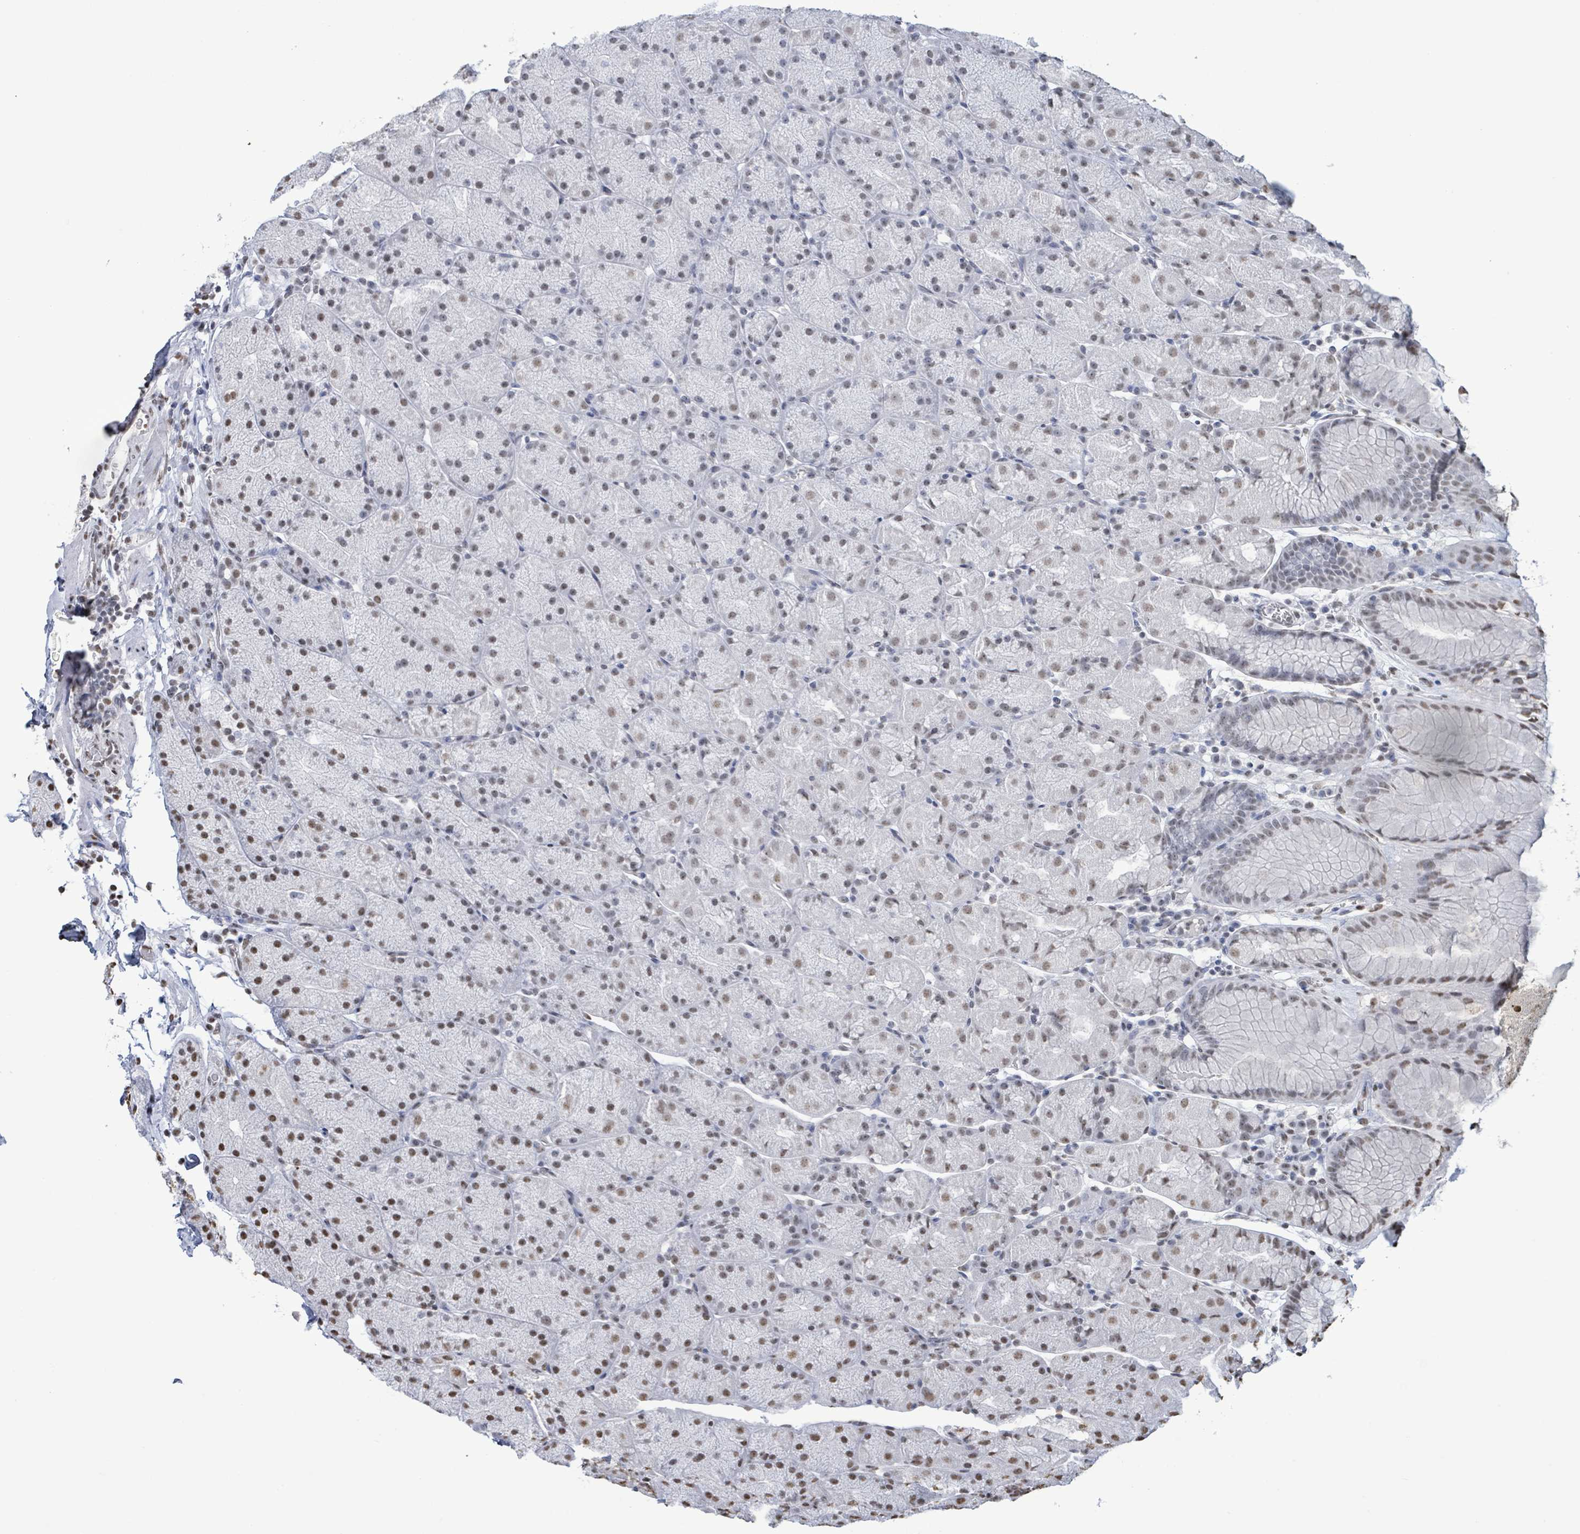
{"staining": {"intensity": "weak", "quantity": "25%-75%", "location": "nuclear"}, "tissue": "stomach", "cell_type": "Glandular cells", "image_type": "normal", "snomed": [{"axis": "morphology", "description": "Normal tissue, NOS"}, {"axis": "topography", "description": "Stomach, upper"}, {"axis": "topography", "description": "Stomach, lower"}], "caption": "High-magnification brightfield microscopy of normal stomach stained with DAB (brown) and counterstained with hematoxylin (blue). glandular cells exhibit weak nuclear expression is identified in about25%-75% of cells. The staining was performed using DAB to visualize the protein expression in brown, while the nuclei were stained in blue with hematoxylin (Magnification: 20x).", "gene": "SAMD14", "patient": {"sex": "male", "age": 67}}